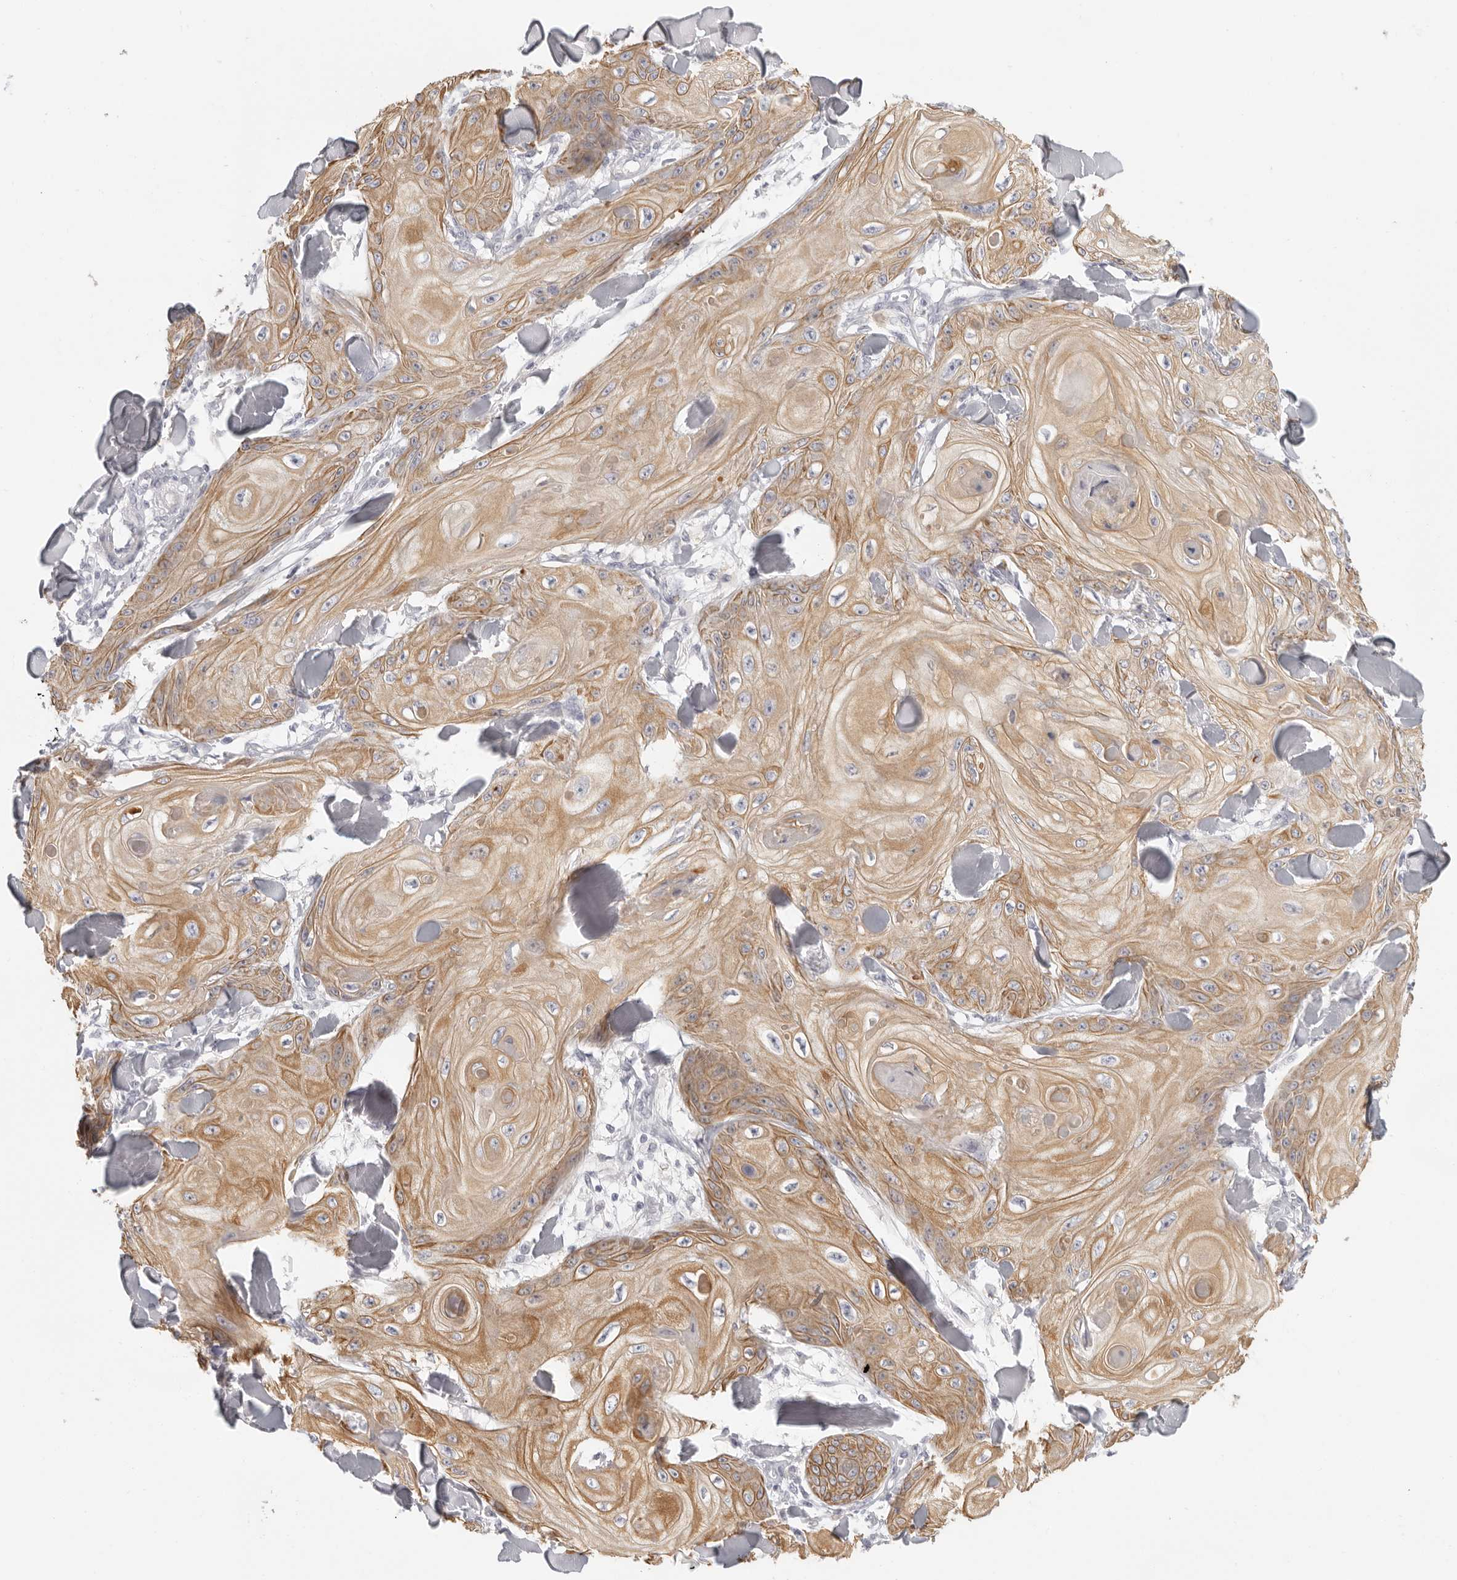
{"staining": {"intensity": "moderate", "quantity": ">75%", "location": "cytoplasmic/membranous"}, "tissue": "skin cancer", "cell_type": "Tumor cells", "image_type": "cancer", "snomed": [{"axis": "morphology", "description": "Squamous cell carcinoma, NOS"}, {"axis": "topography", "description": "Skin"}], "caption": "Protein staining by immunohistochemistry (IHC) demonstrates moderate cytoplasmic/membranous expression in approximately >75% of tumor cells in skin cancer.", "gene": "RXFP1", "patient": {"sex": "male", "age": 74}}